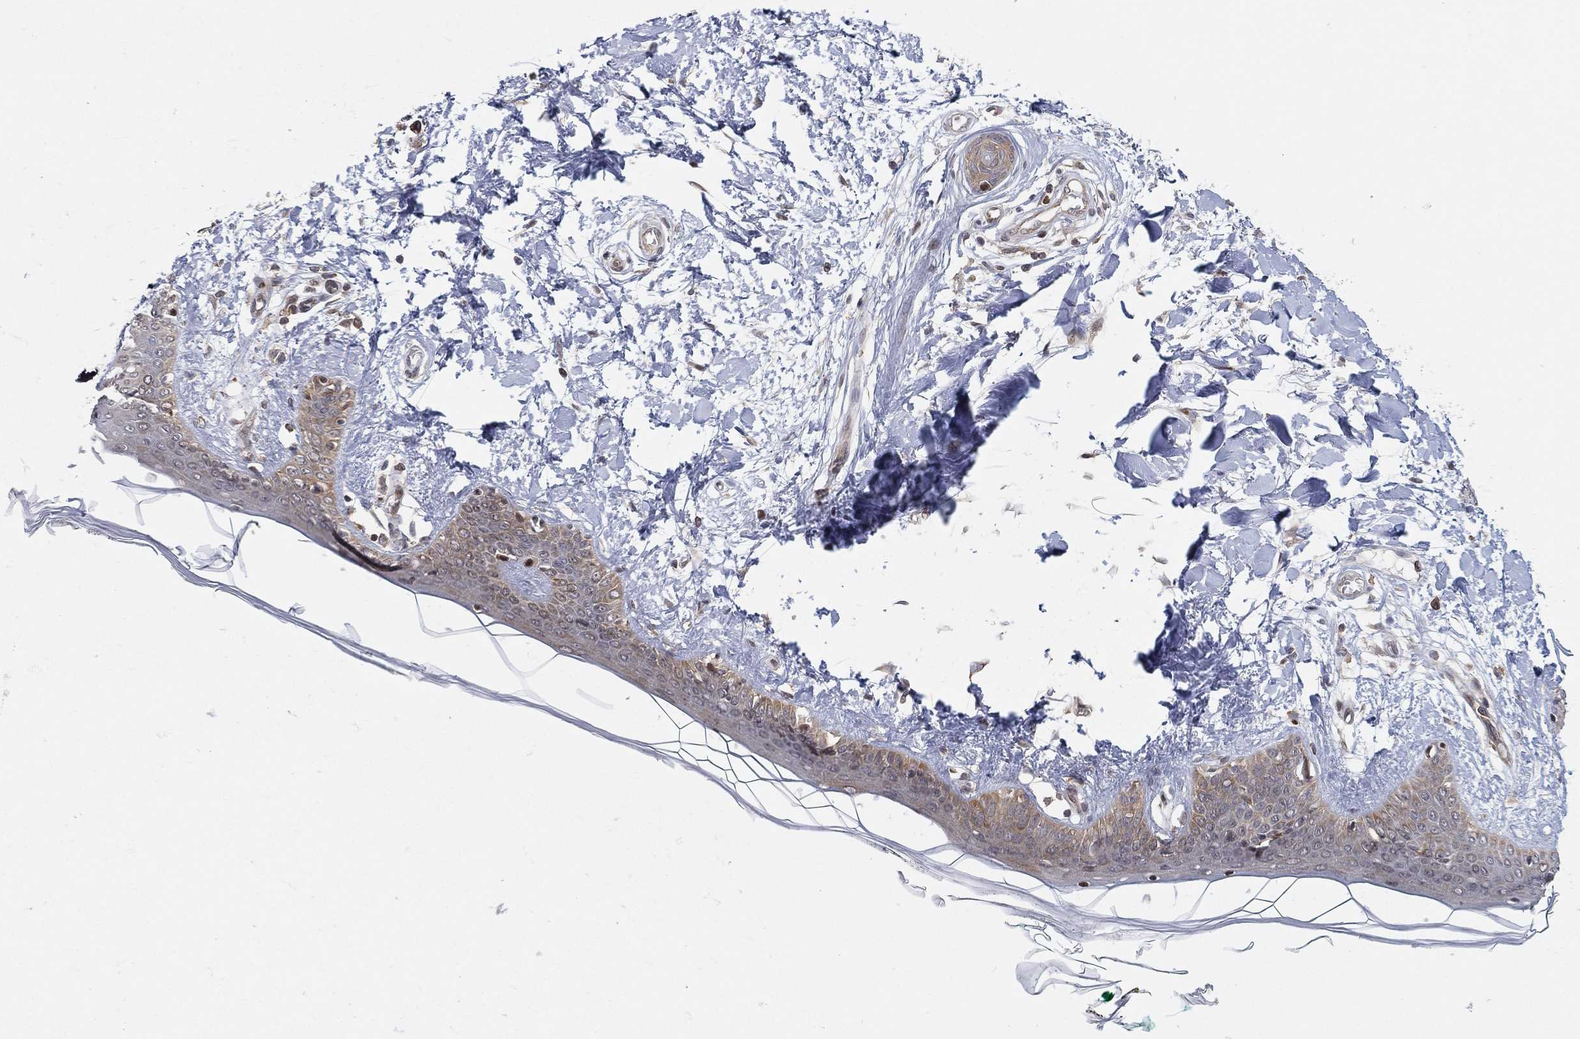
{"staining": {"intensity": "negative", "quantity": "none", "location": "none"}, "tissue": "skin", "cell_type": "Fibroblasts", "image_type": "normal", "snomed": [{"axis": "morphology", "description": "Normal tissue, NOS"}, {"axis": "morphology", "description": "Malignant melanoma, NOS"}, {"axis": "topography", "description": "Skin"}], "caption": "This is an IHC image of benign skin. There is no positivity in fibroblasts.", "gene": "TMTC4", "patient": {"sex": "female", "age": 34}}